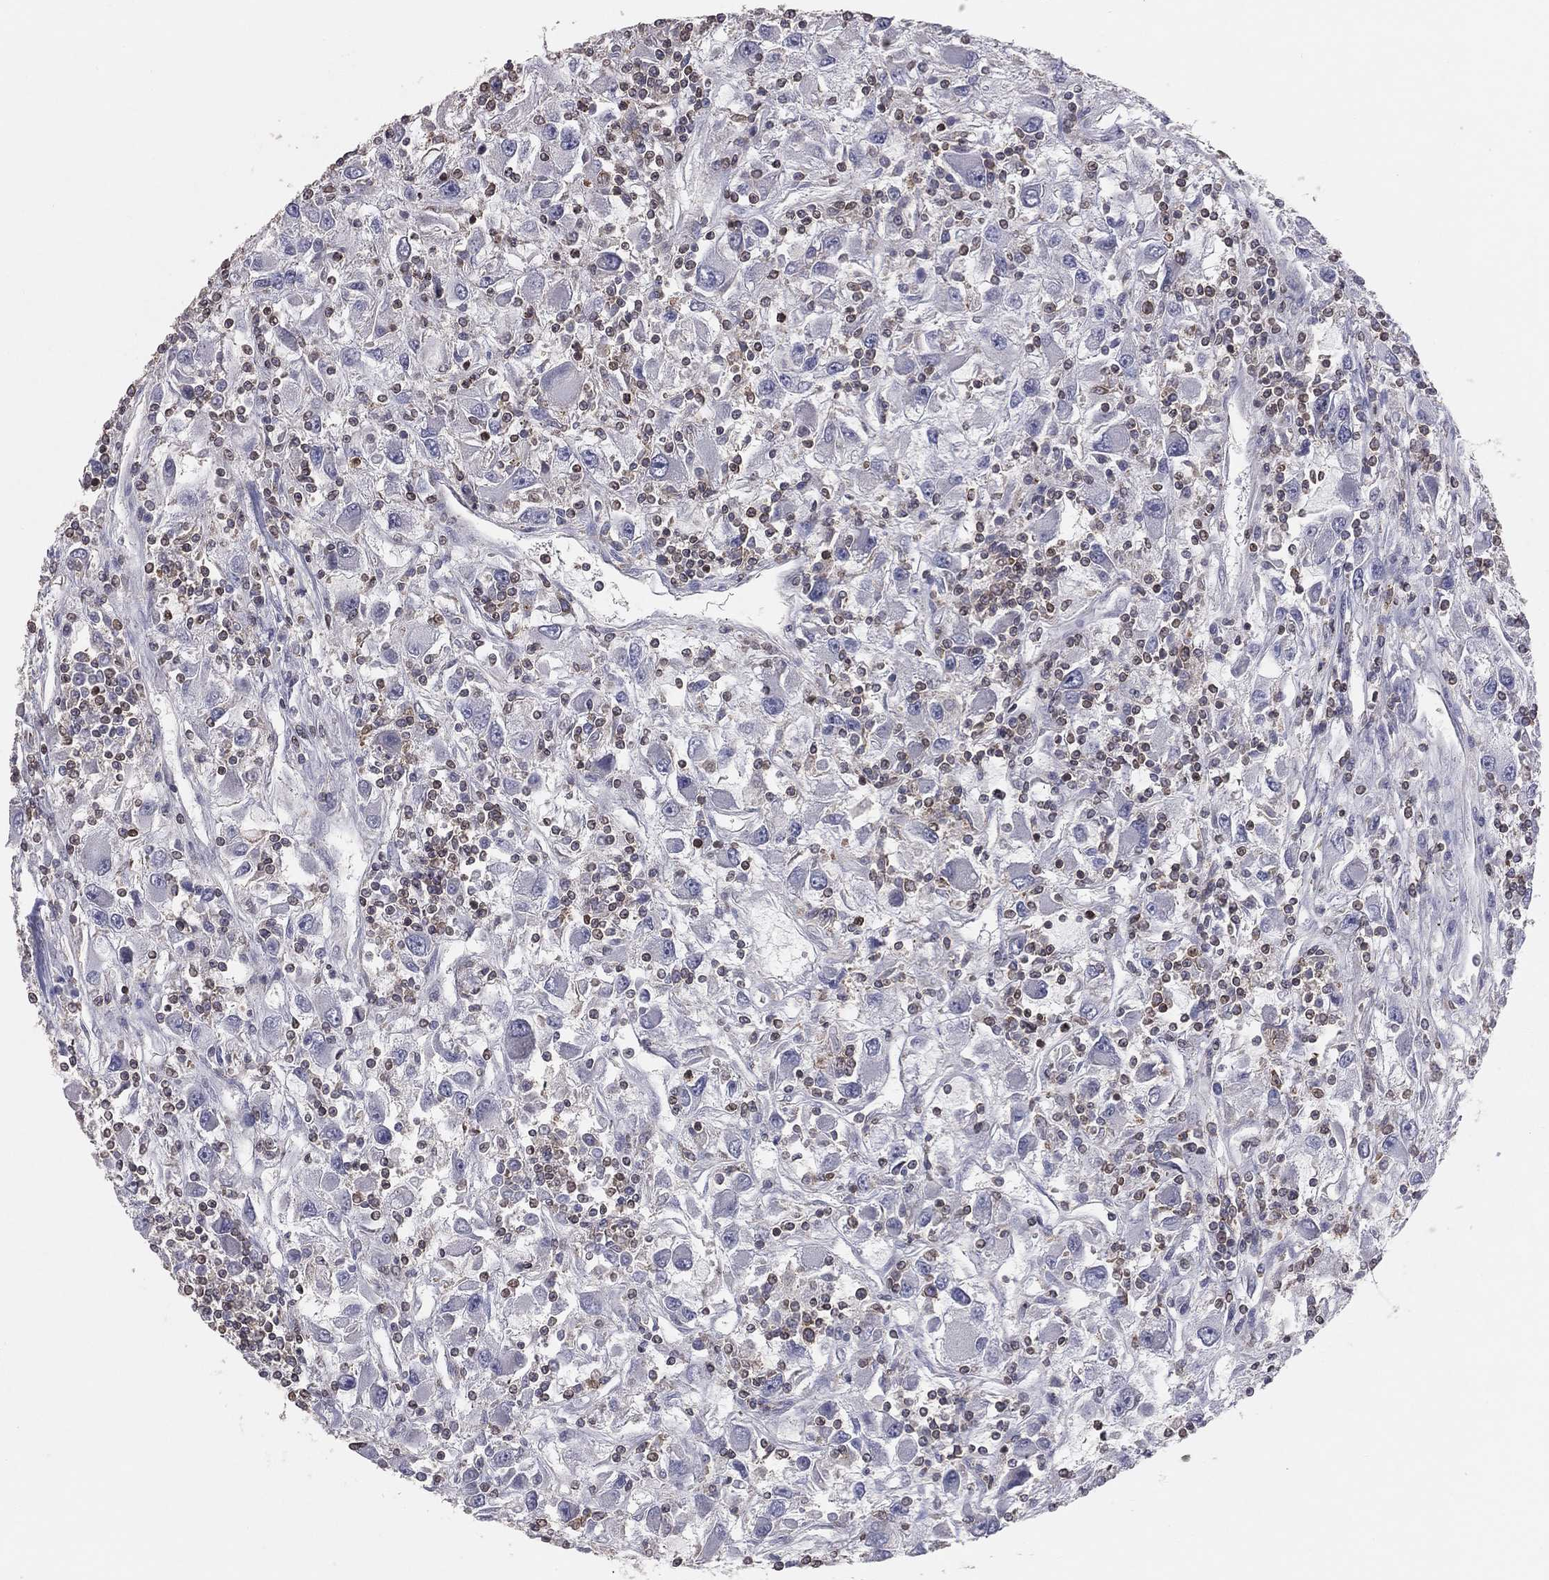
{"staining": {"intensity": "negative", "quantity": "none", "location": "none"}, "tissue": "renal cancer", "cell_type": "Tumor cells", "image_type": "cancer", "snomed": [{"axis": "morphology", "description": "Adenocarcinoma, NOS"}, {"axis": "topography", "description": "Kidney"}], "caption": "Protein analysis of renal cancer demonstrates no significant expression in tumor cells.", "gene": "PSTPIP1", "patient": {"sex": "female", "age": 67}}